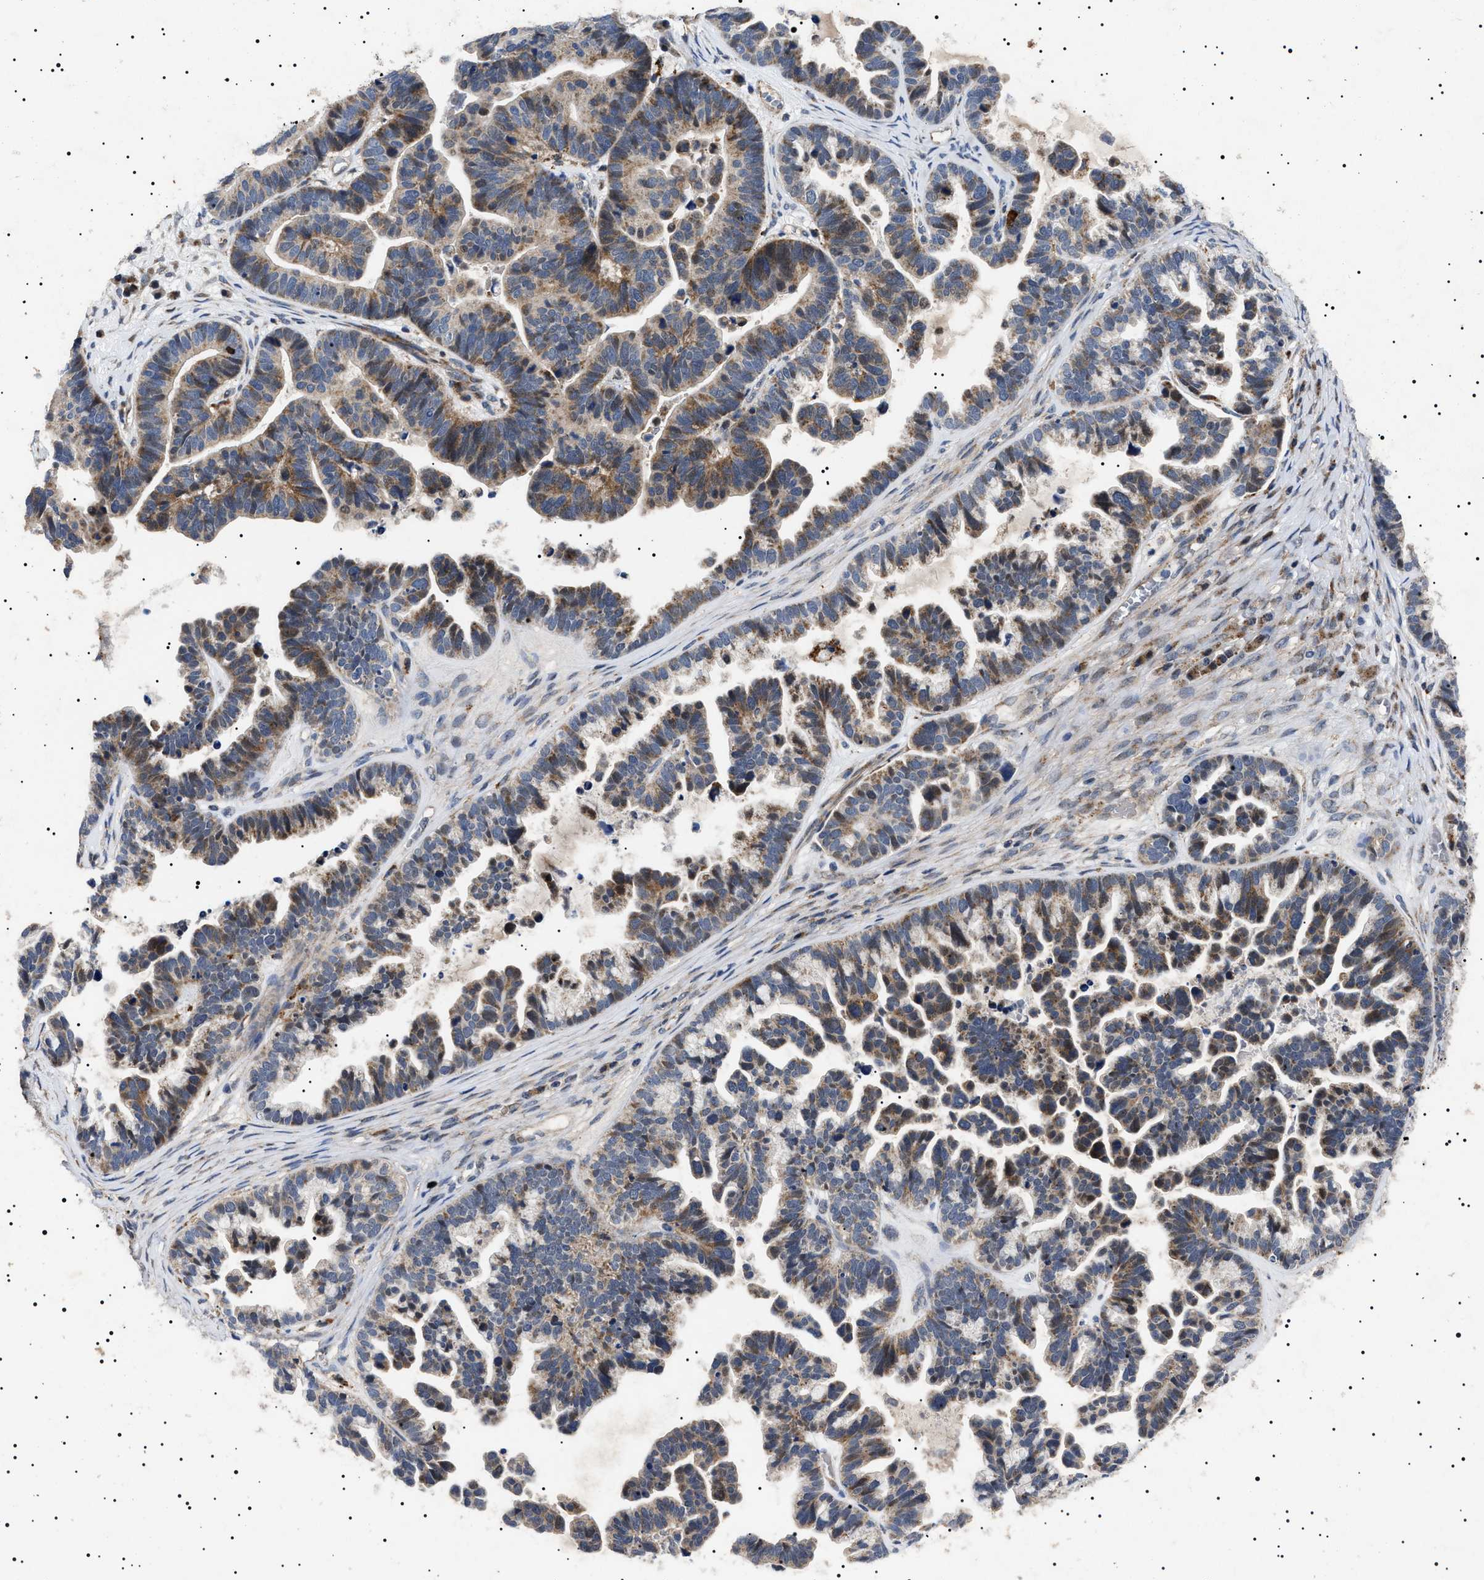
{"staining": {"intensity": "moderate", "quantity": ">75%", "location": "cytoplasmic/membranous"}, "tissue": "ovarian cancer", "cell_type": "Tumor cells", "image_type": "cancer", "snomed": [{"axis": "morphology", "description": "Cystadenocarcinoma, serous, NOS"}, {"axis": "topography", "description": "Ovary"}], "caption": "This photomicrograph demonstrates ovarian cancer stained with immunohistochemistry (IHC) to label a protein in brown. The cytoplasmic/membranous of tumor cells show moderate positivity for the protein. Nuclei are counter-stained blue.", "gene": "RAB34", "patient": {"sex": "female", "age": 56}}